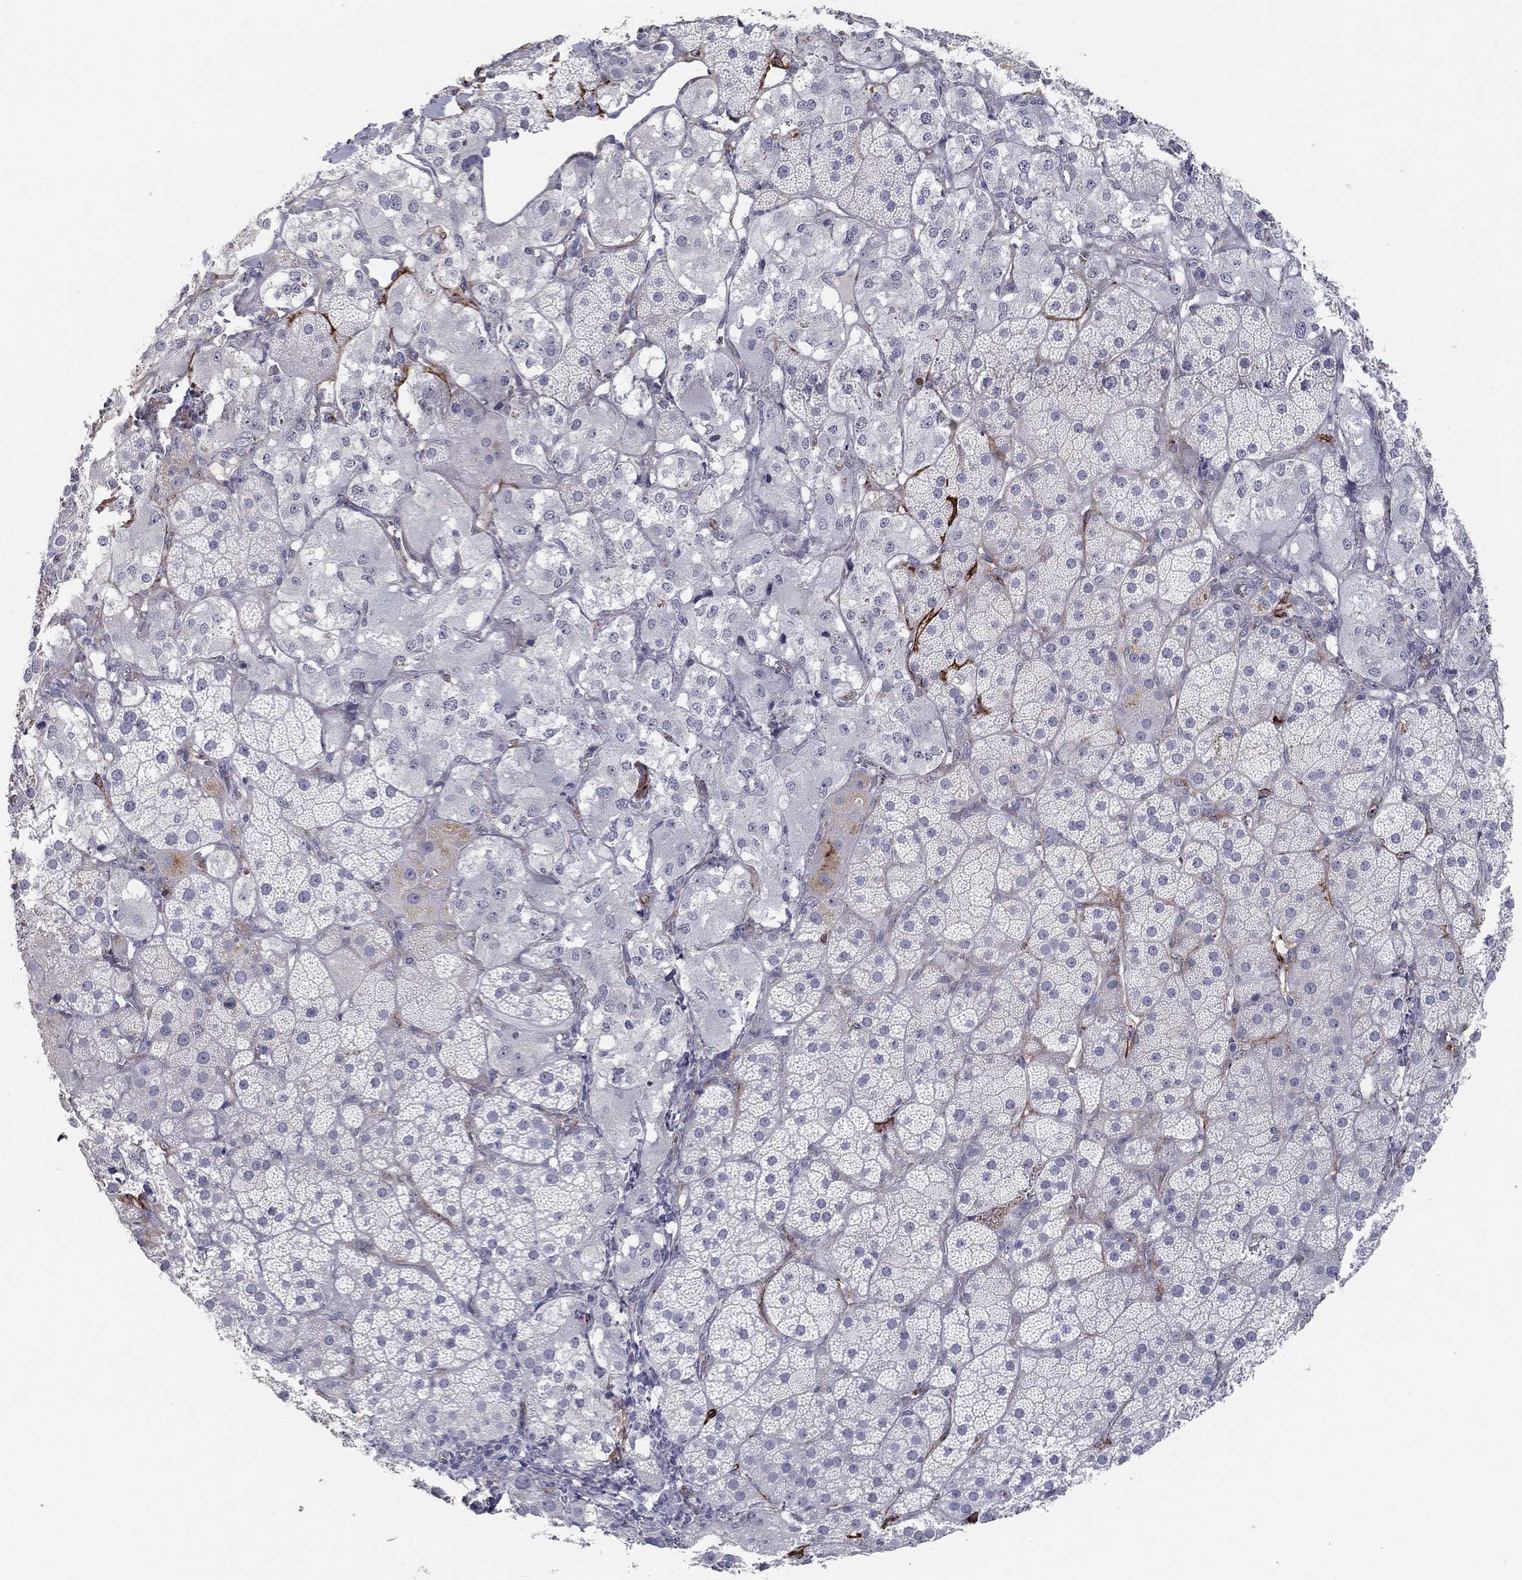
{"staining": {"intensity": "weak", "quantity": "<25%", "location": "cytoplasmic/membranous"}, "tissue": "adrenal gland", "cell_type": "Glandular cells", "image_type": "normal", "snomed": [{"axis": "morphology", "description": "Normal tissue, NOS"}, {"axis": "topography", "description": "Adrenal gland"}], "caption": "This is an immunohistochemistry image of benign adrenal gland. There is no staining in glandular cells.", "gene": "ACE2", "patient": {"sex": "male", "age": 57}}